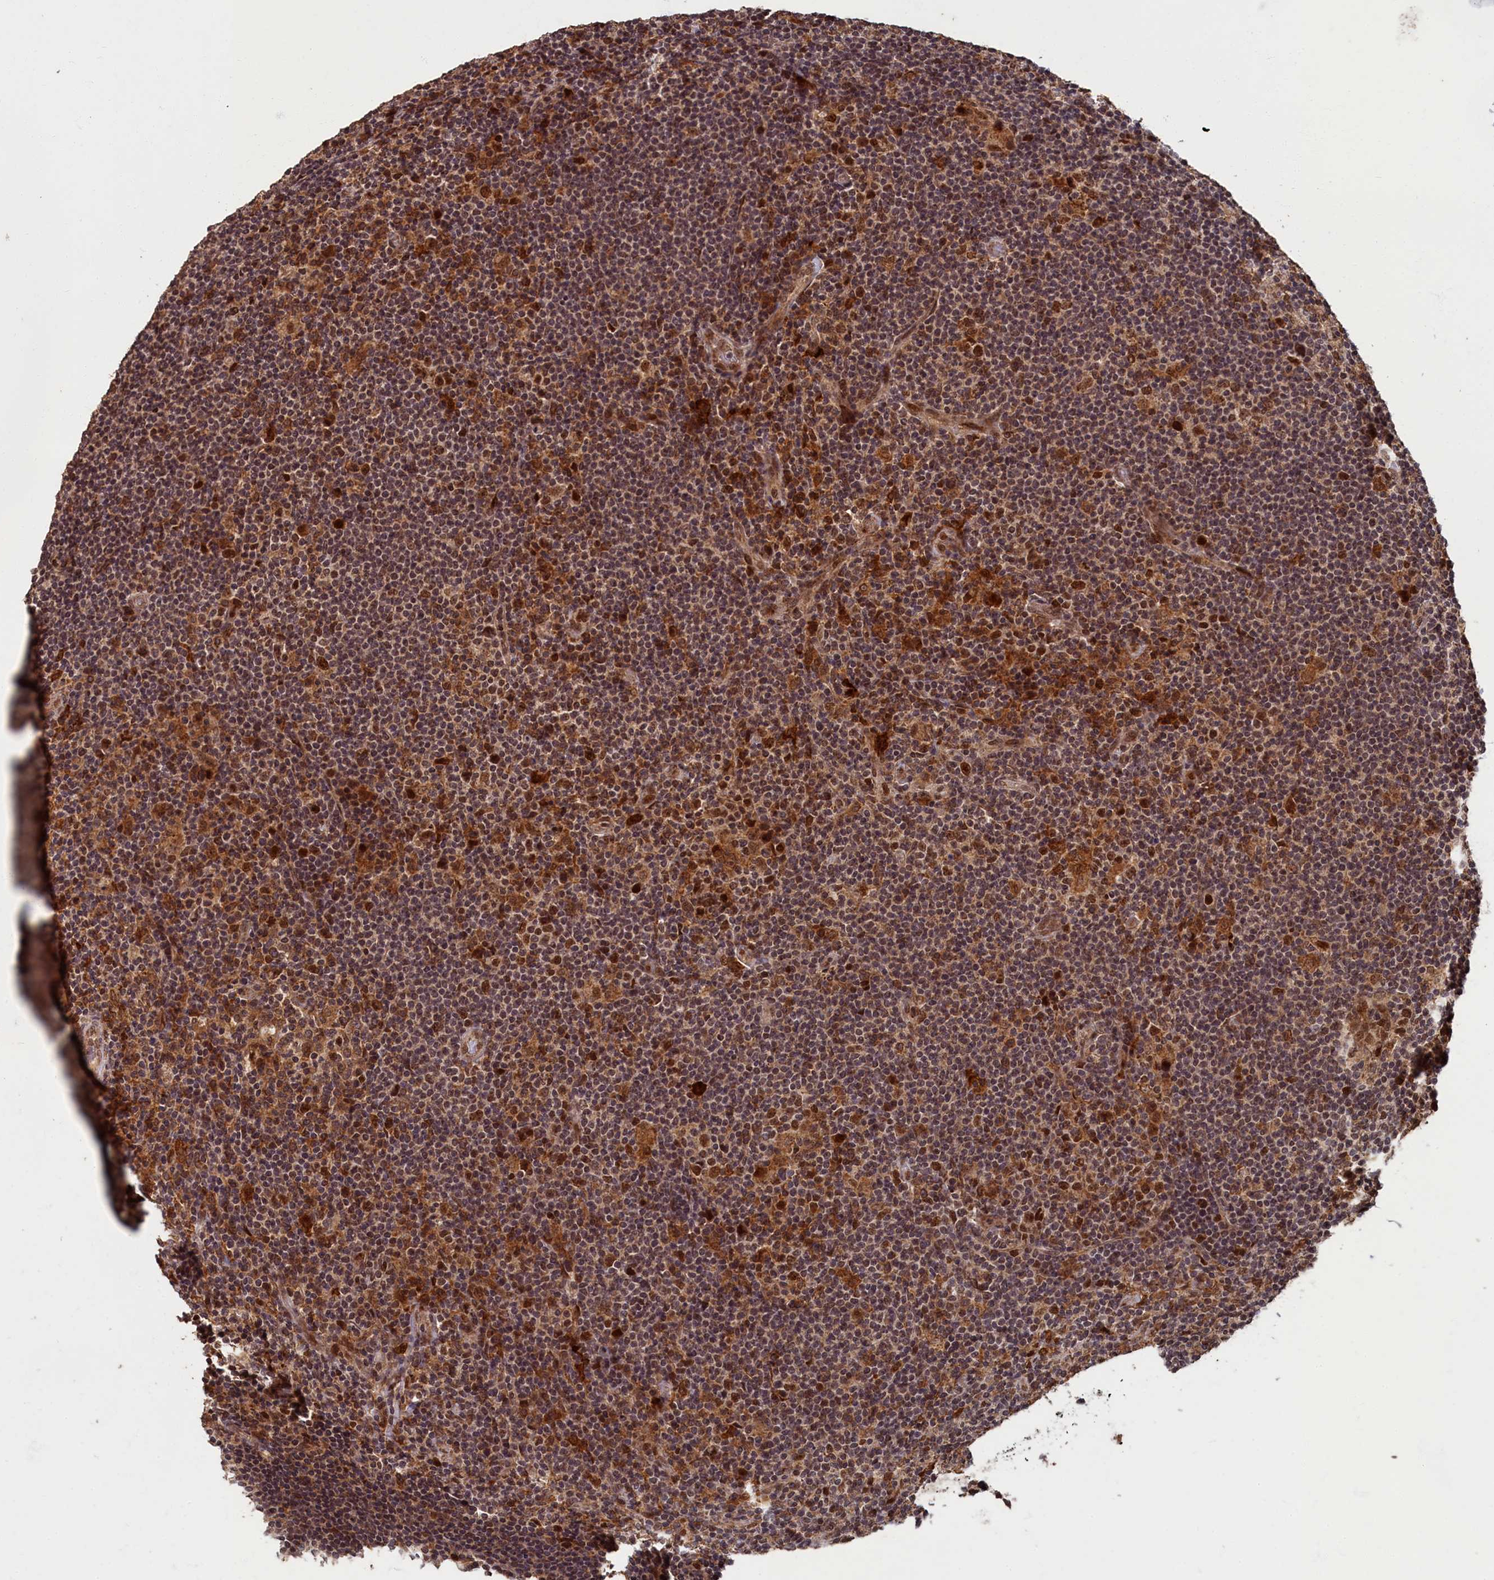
{"staining": {"intensity": "moderate", "quantity": ">75%", "location": "cytoplasmic/membranous,nuclear"}, "tissue": "lymphoma", "cell_type": "Tumor cells", "image_type": "cancer", "snomed": [{"axis": "morphology", "description": "Hodgkin's disease, NOS"}, {"axis": "topography", "description": "Lymph node"}], "caption": "Brown immunohistochemical staining in human lymphoma shows moderate cytoplasmic/membranous and nuclear positivity in about >75% of tumor cells. The protein of interest is stained brown, and the nuclei are stained in blue (DAB IHC with brightfield microscopy, high magnification).", "gene": "BRCA1", "patient": {"sex": "female", "age": 57}}